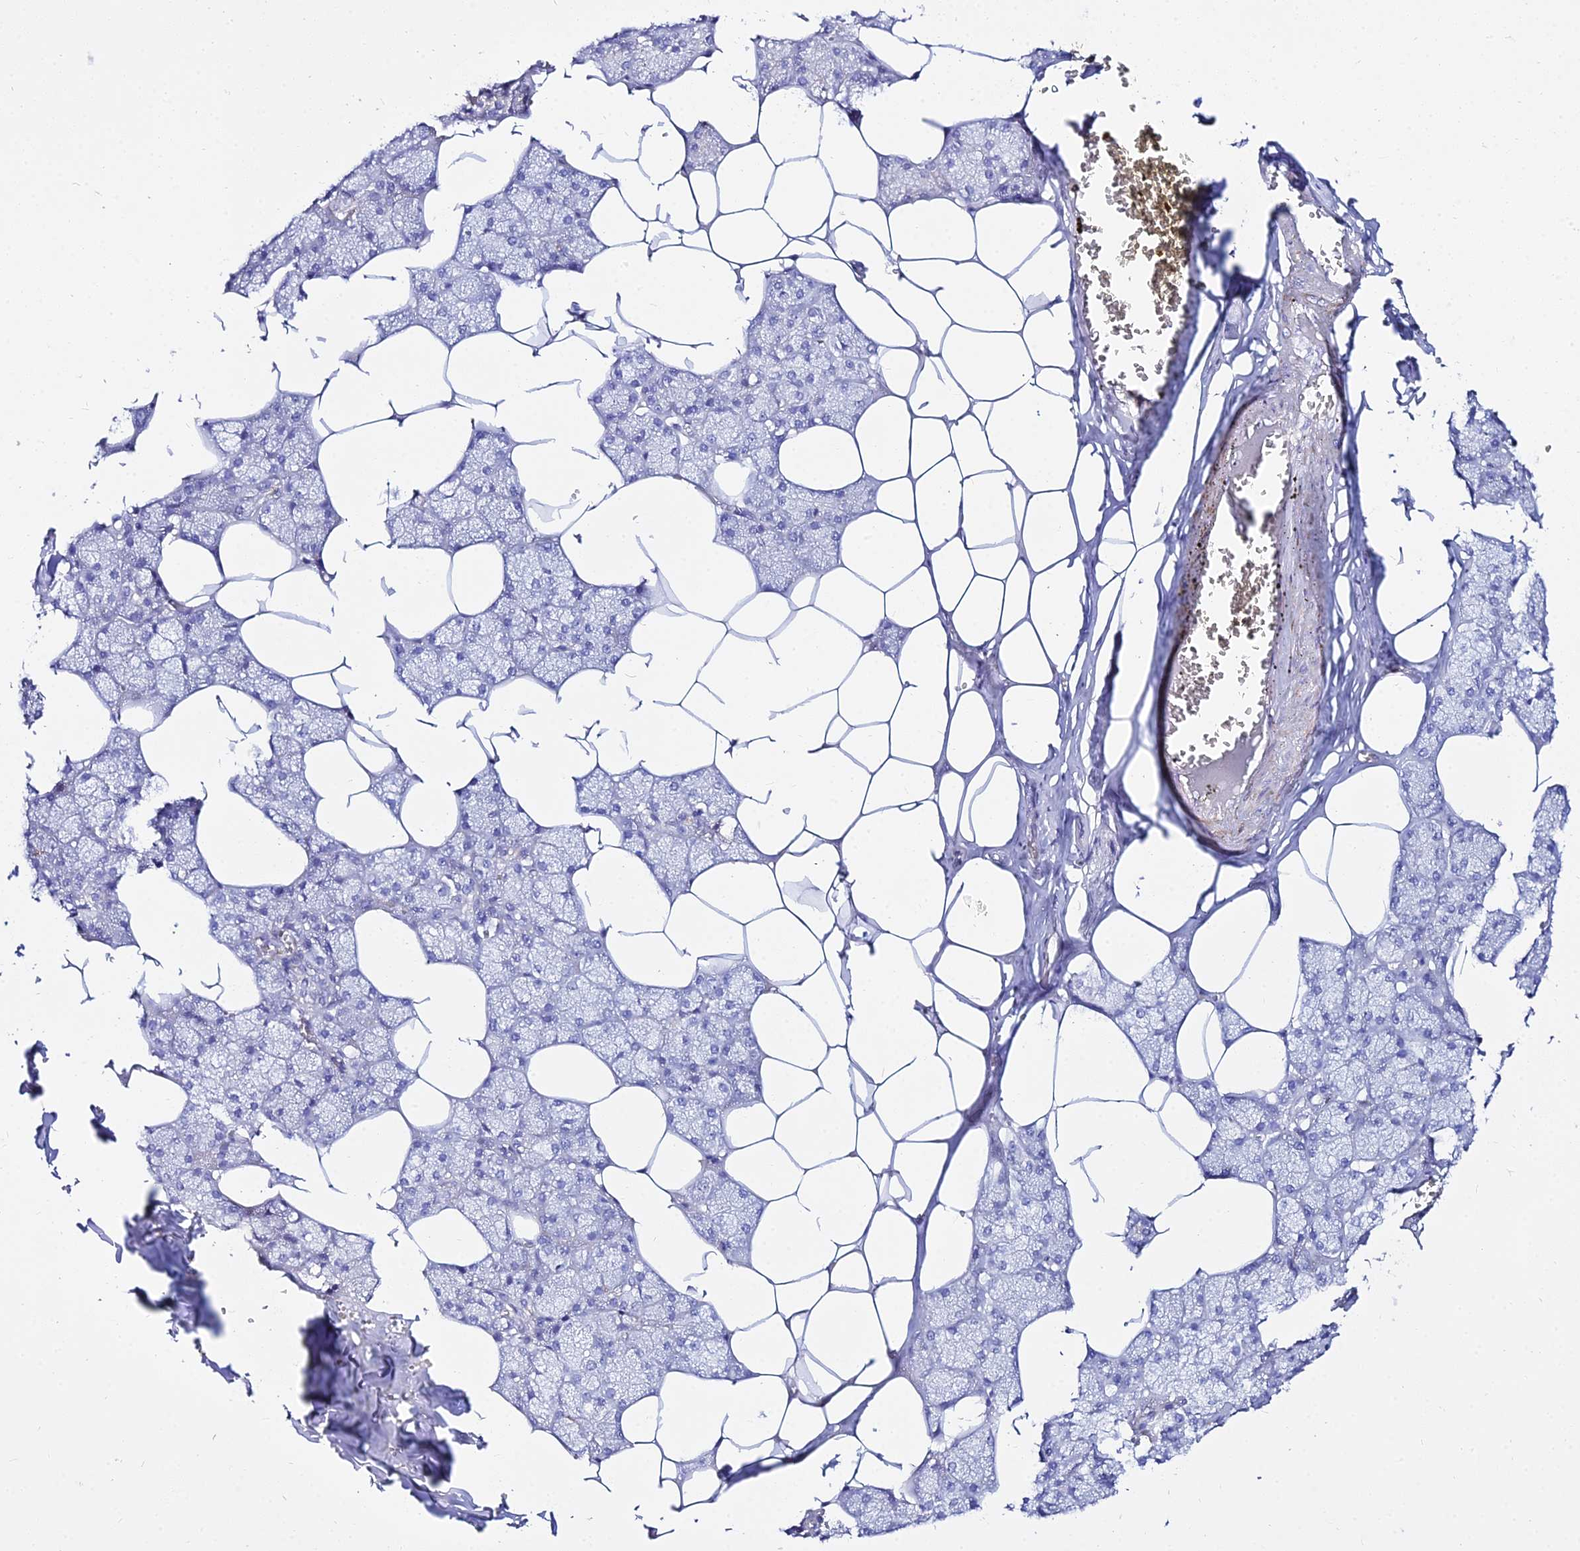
{"staining": {"intensity": "negative", "quantity": "none", "location": "none"}, "tissue": "salivary gland", "cell_type": "Glandular cells", "image_type": "normal", "snomed": [{"axis": "morphology", "description": "Normal tissue, NOS"}, {"axis": "topography", "description": "Salivary gland"}], "caption": "Immunohistochemical staining of normal human salivary gland exhibits no significant positivity in glandular cells. Nuclei are stained in blue.", "gene": "DLX1", "patient": {"sex": "male", "age": 62}}